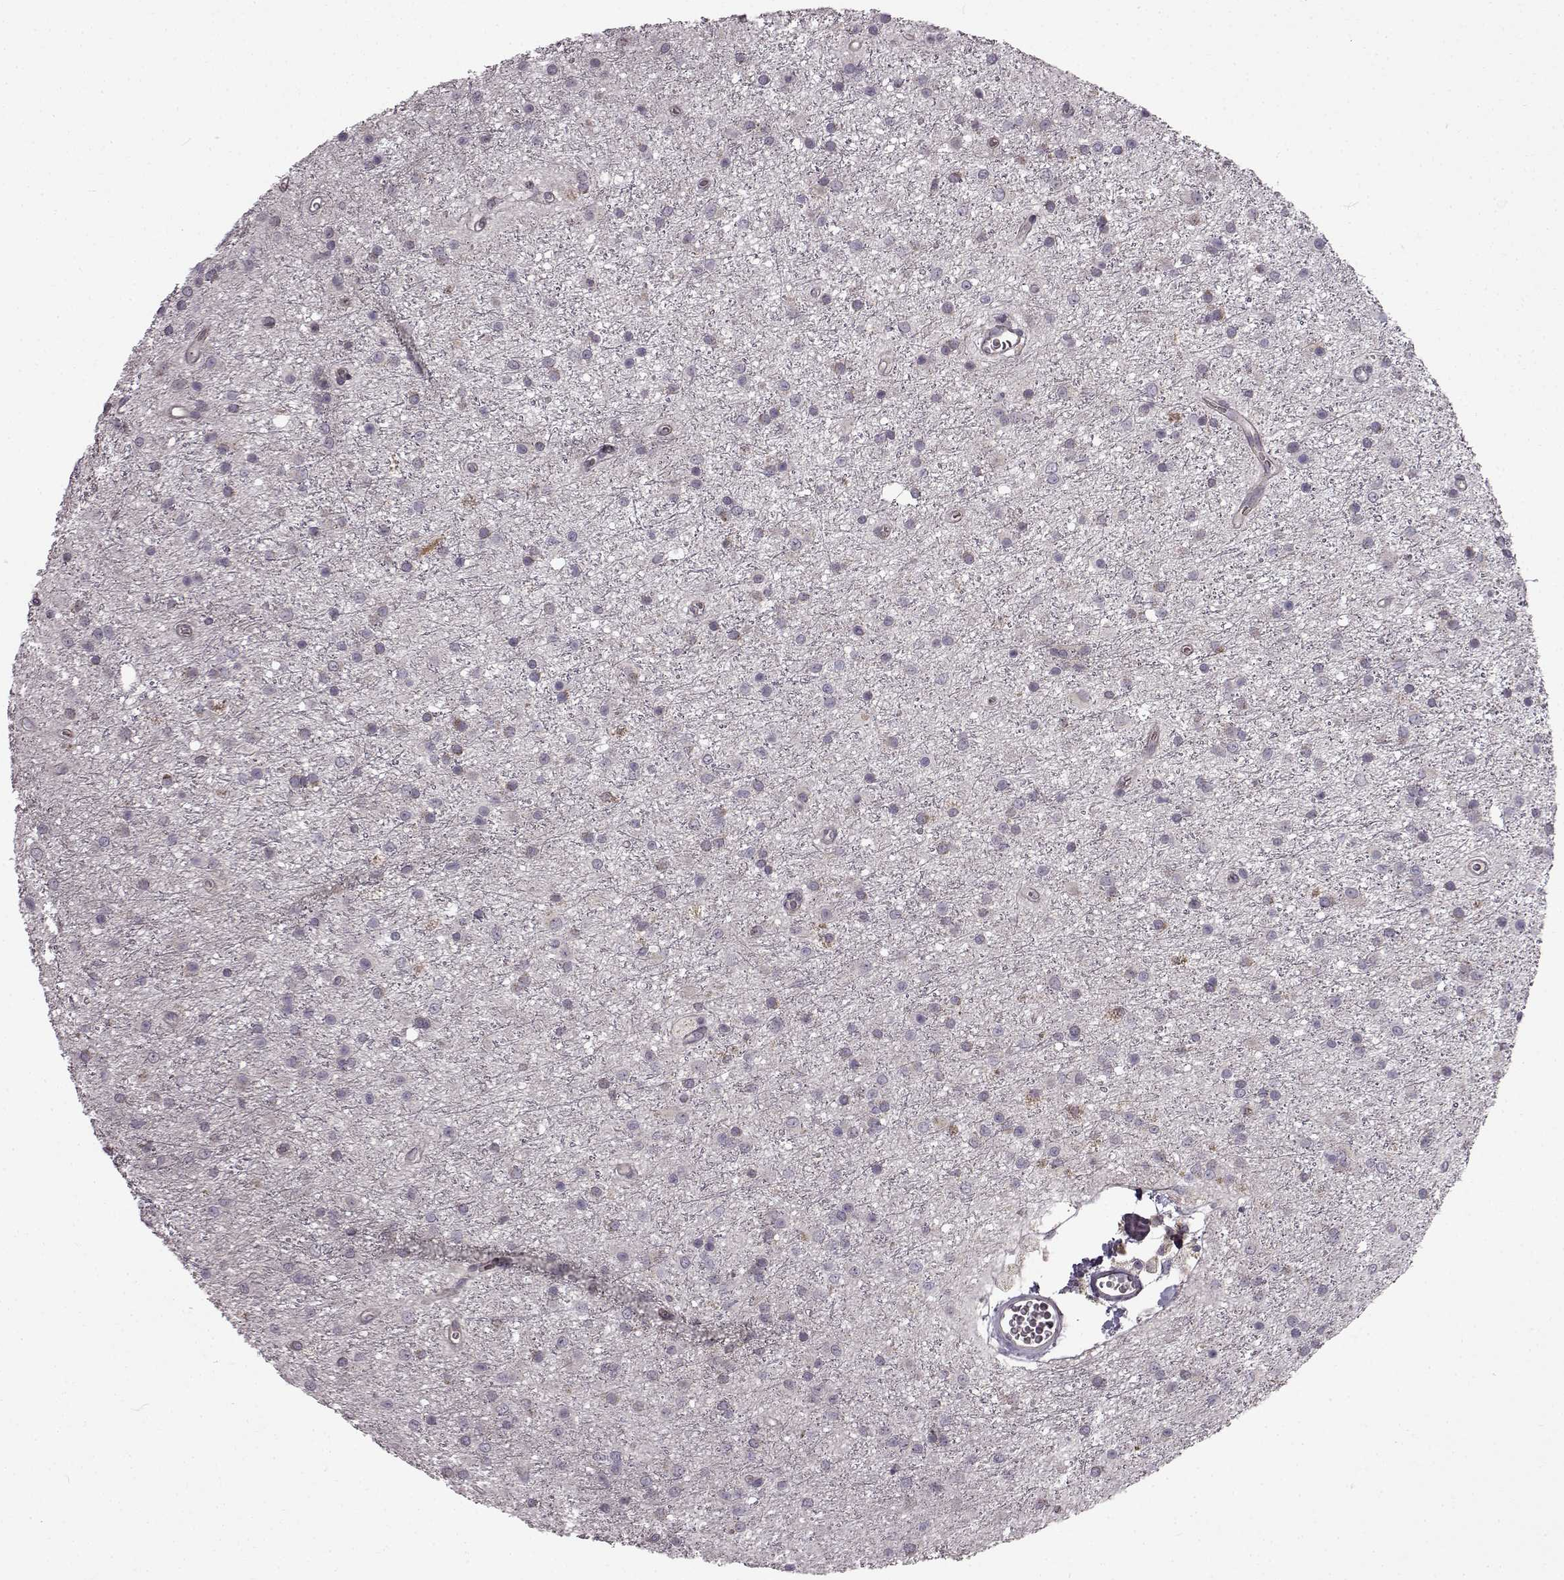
{"staining": {"intensity": "negative", "quantity": "none", "location": "none"}, "tissue": "glioma", "cell_type": "Tumor cells", "image_type": "cancer", "snomed": [{"axis": "morphology", "description": "Glioma, malignant, Low grade"}, {"axis": "topography", "description": "Brain"}], "caption": "Immunohistochemistry (IHC) of human malignant glioma (low-grade) displays no positivity in tumor cells.", "gene": "B3GNT6", "patient": {"sex": "male", "age": 27}}